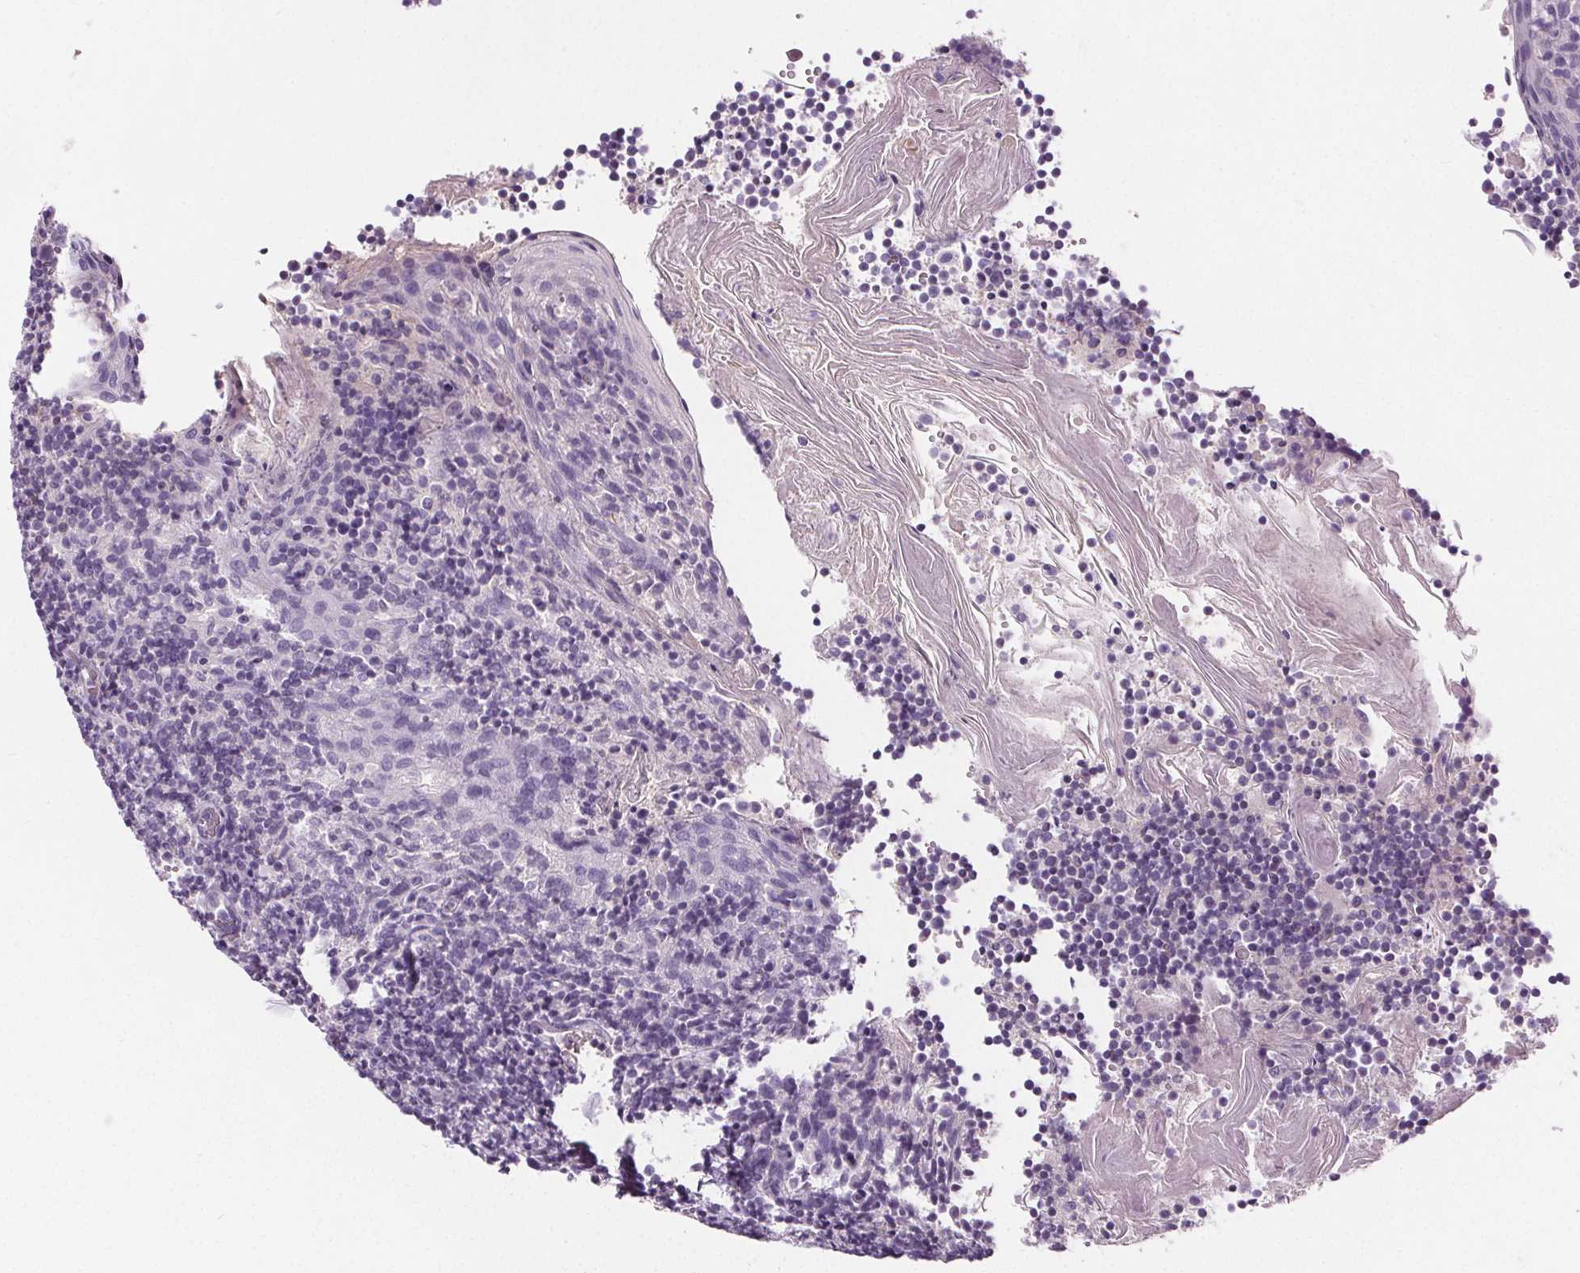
{"staining": {"intensity": "negative", "quantity": "none", "location": "none"}, "tissue": "tonsil", "cell_type": "Germinal center cells", "image_type": "normal", "snomed": [{"axis": "morphology", "description": "Normal tissue, NOS"}, {"axis": "topography", "description": "Tonsil"}], "caption": "Germinal center cells show no significant expression in normal tonsil. (DAB IHC, high magnification).", "gene": "CD5L", "patient": {"sex": "female", "age": 10}}